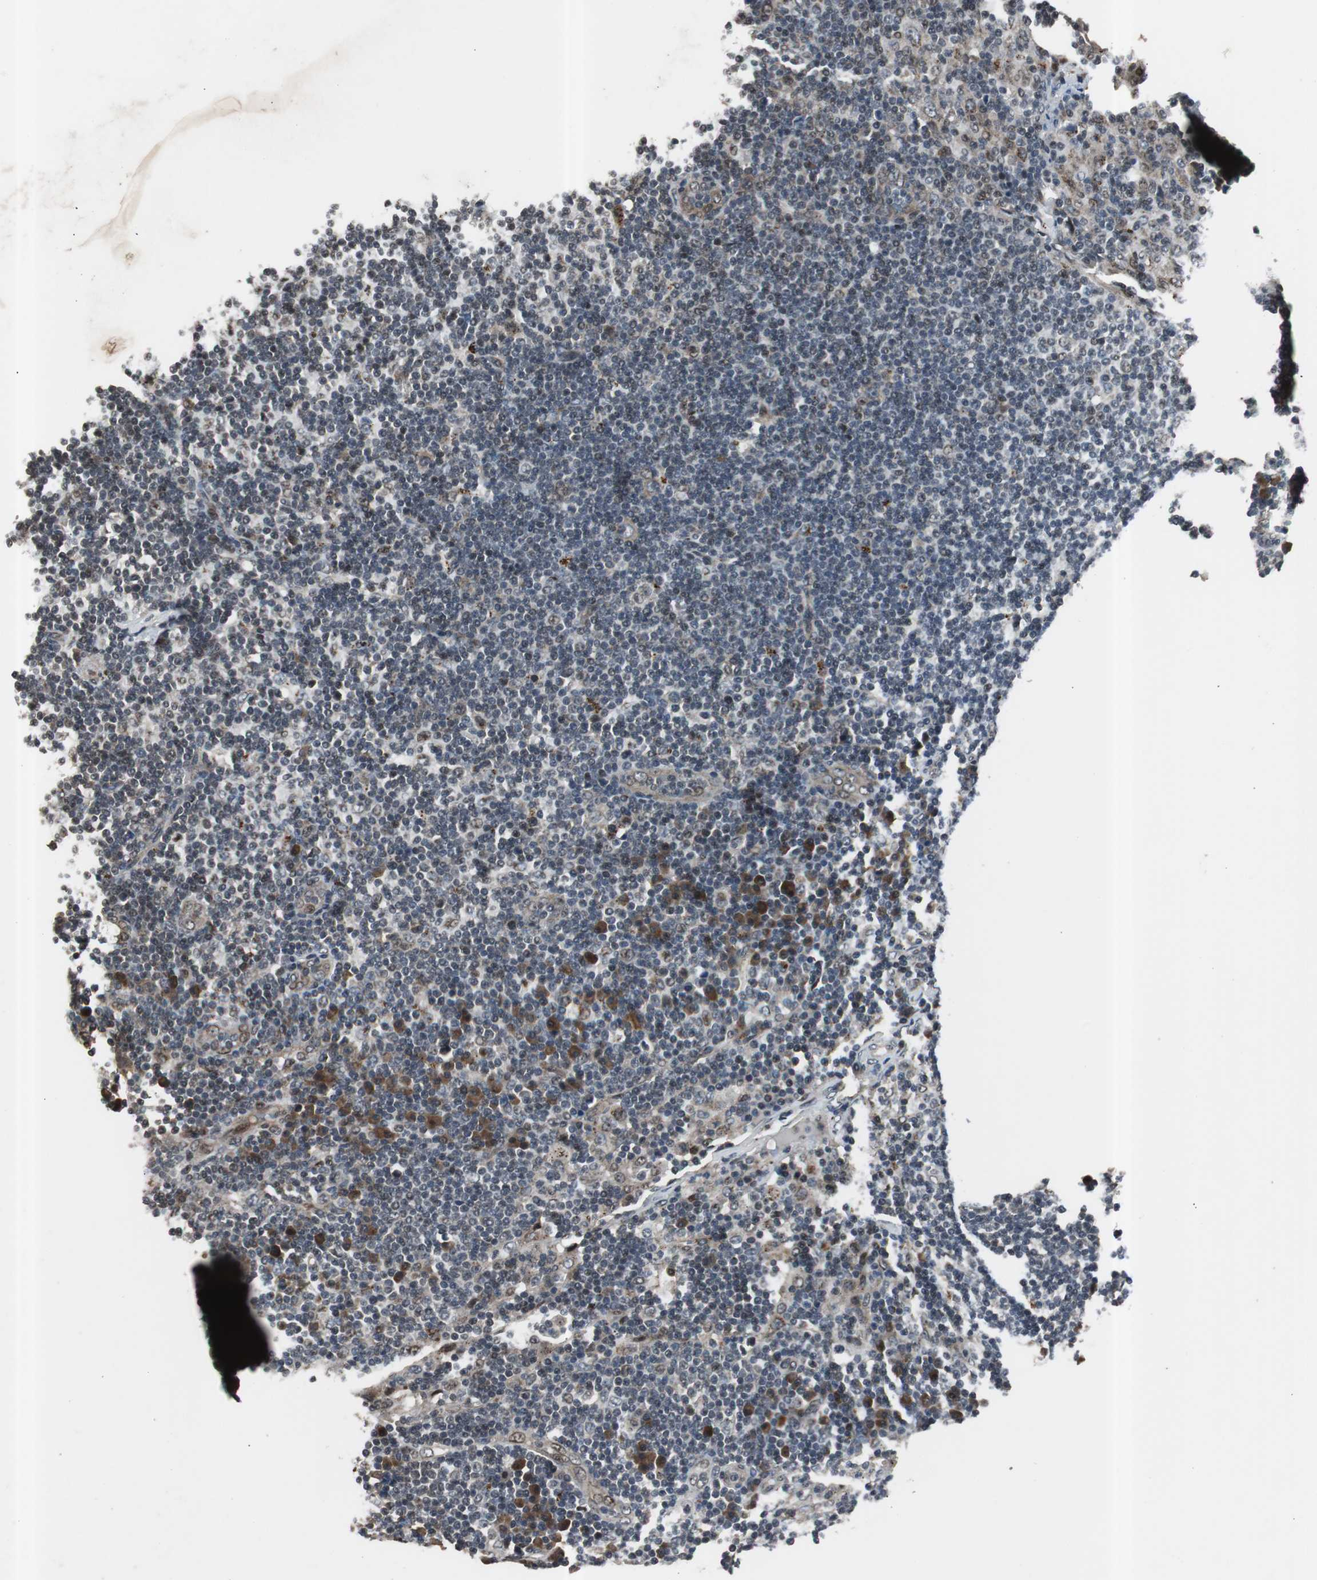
{"staining": {"intensity": "moderate", "quantity": "25%-75%", "location": "cytoplasmic/membranous,nuclear"}, "tissue": "lymph node", "cell_type": "Germinal center cells", "image_type": "normal", "snomed": [{"axis": "morphology", "description": "Normal tissue, NOS"}, {"axis": "morphology", "description": "Squamous cell carcinoma, metastatic, NOS"}, {"axis": "topography", "description": "Lymph node"}], "caption": "Immunohistochemical staining of benign human lymph node reveals 25%-75% levels of moderate cytoplasmic/membranous,nuclear protein expression in approximately 25%-75% of germinal center cells.", "gene": "BOLA1", "patient": {"sex": "female", "age": 53}}